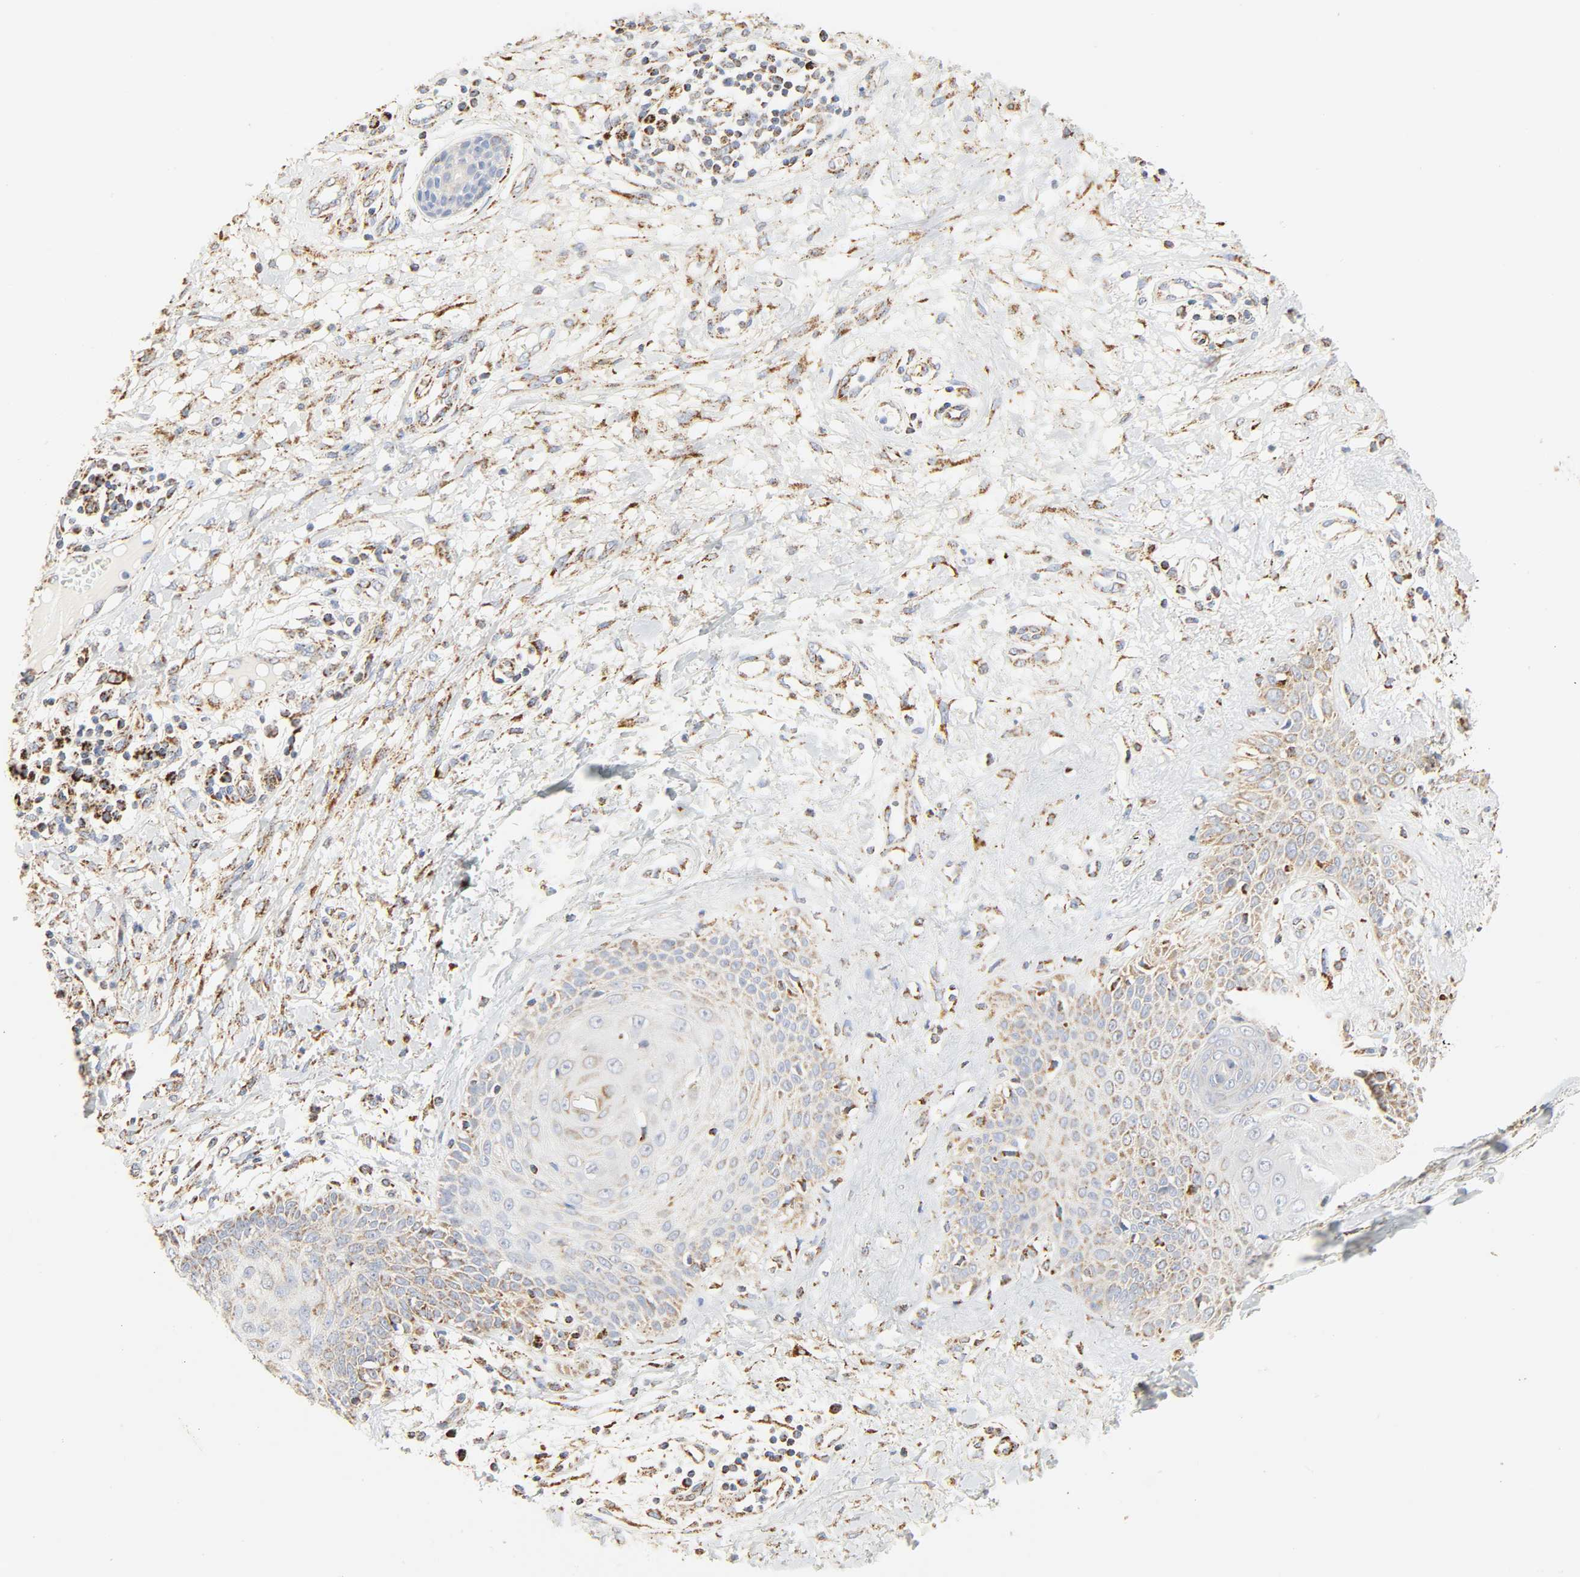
{"staining": {"intensity": "moderate", "quantity": "<25%", "location": "cytoplasmic/membranous"}, "tissue": "skin cancer", "cell_type": "Tumor cells", "image_type": "cancer", "snomed": [{"axis": "morphology", "description": "Squamous cell carcinoma, NOS"}, {"axis": "topography", "description": "Skin"}], "caption": "Immunohistochemical staining of squamous cell carcinoma (skin) shows low levels of moderate cytoplasmic/membranous protein expression in approximately <25% of tumor cells. (brown staining indicates protein expression, while blue staining denotes nuclei).", "gene": "ACAT1", "patient": {"sex": "female", "age": 78}}